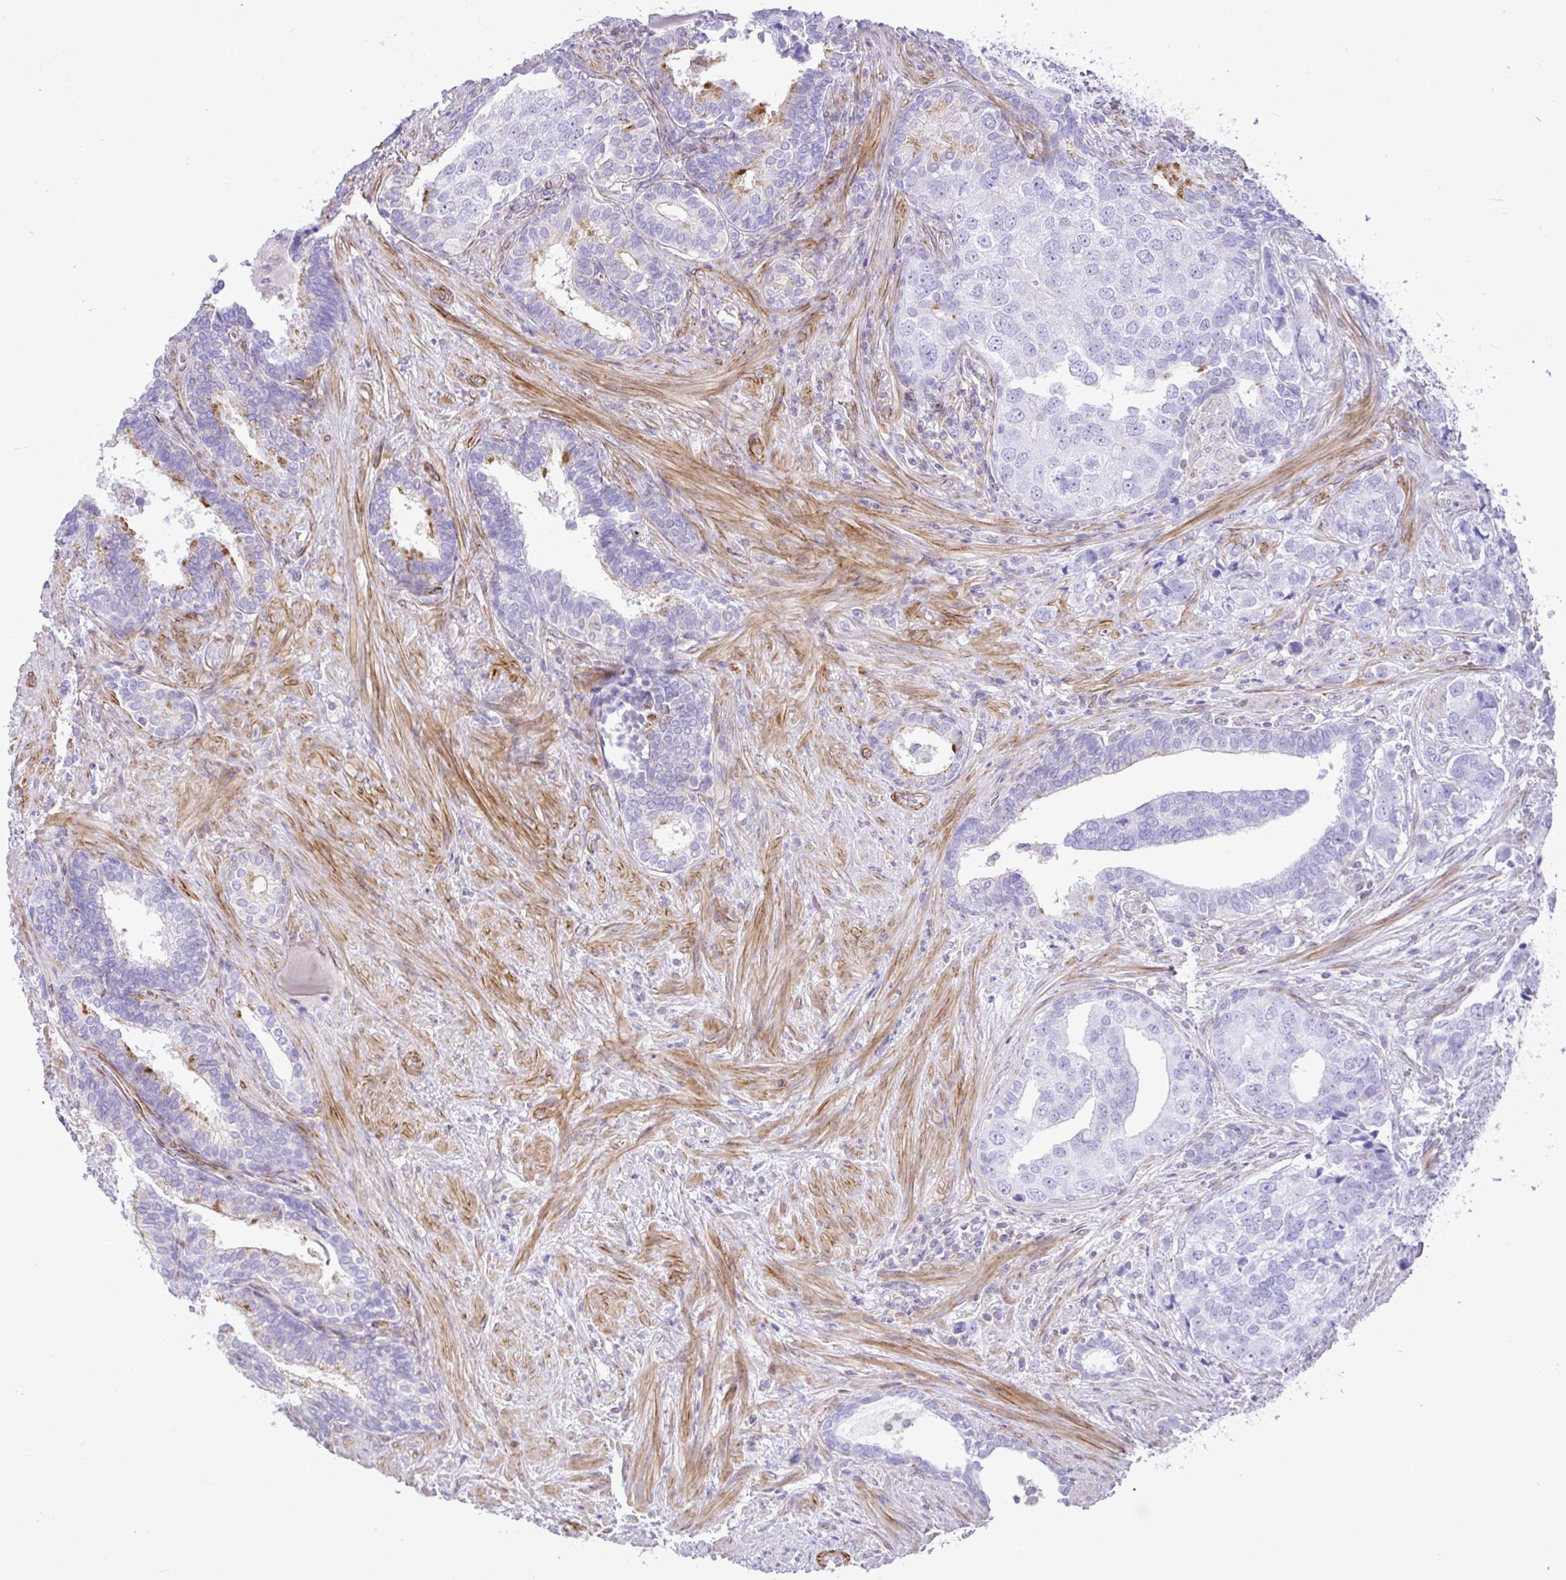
{"staining": {"intensity": "negative", "quantity": "none", "location": "none"}, "tissue": "prostate cancer", "cell_type": "Tumor cells", "image_type": "cancer", "snomed": [{"axis": "morphology", "description": "Adenocarcinoma, High grade"}, {"axis": "topography", "description": "Prostate"}], "caption": "Human adenocarcinoma (high-grade) (prostate) stained for a protein using immunohistochemistry (IHC) displays no expression in tumor cells.", "gene": "CDRT15", "patient": {"sex": "male", "age": 68}}